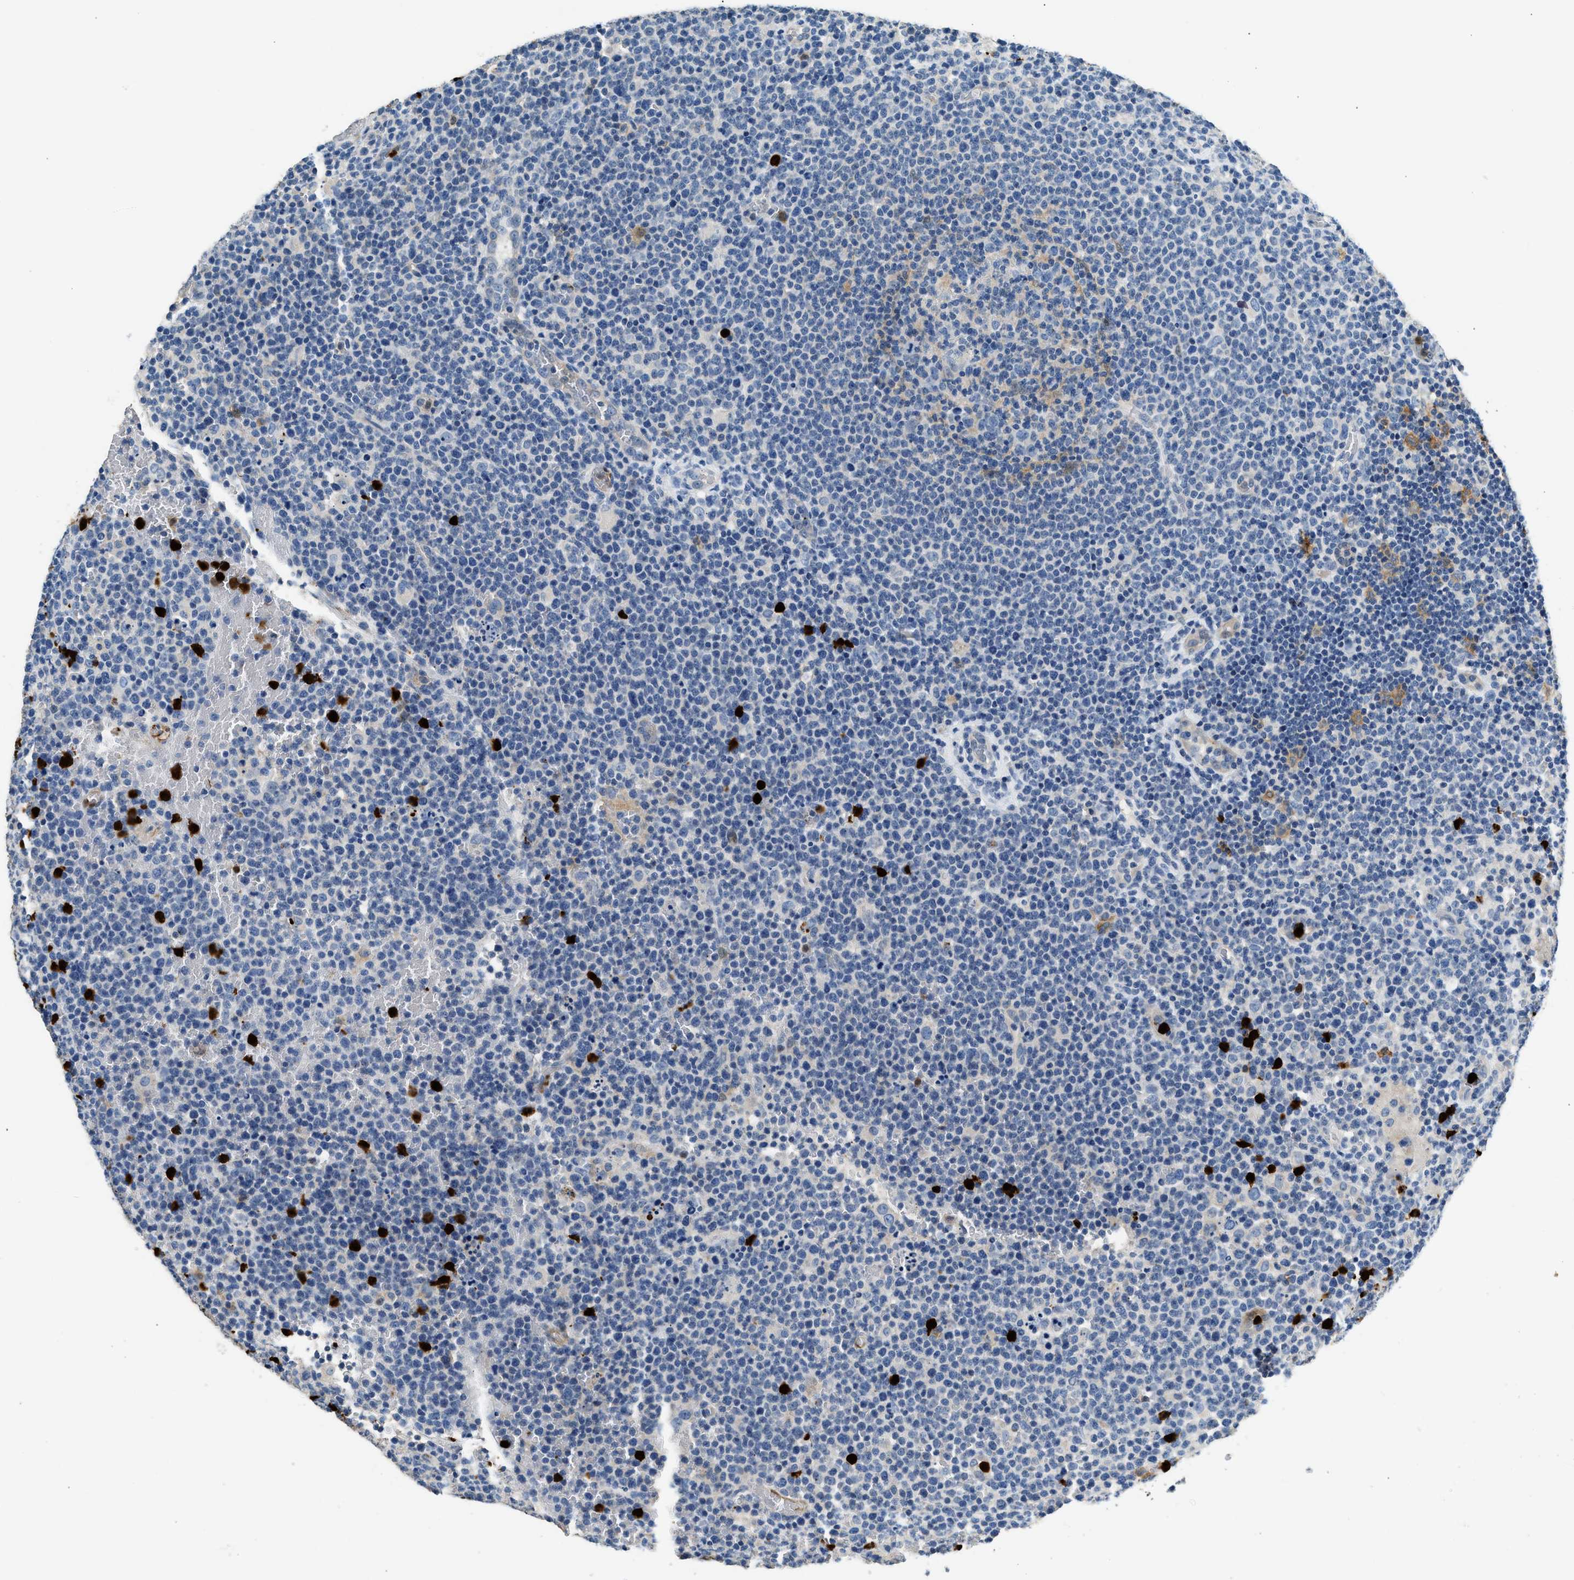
{"staining": {"intensity": "moderate", "quantity": "<25%", "location": "cytoplasmic/membranous"}, "tissue": "lymphoma", "cell_type": "Tumor cells", "image_type": "cancer", "snomed": [{"axis": "morphology", "description": "Malignant lymphoma, non-Hodgkin's type, High grade"}, {"axis": "topography", "description": "Lymph node"}], "caption": "About <25% of tumor cells in human high-grade malignant lymphoma, non-Hodgkin's type show moderate cytoplasmic/membranous protein expression as visualized by brown immunohistochemical staining.", "gene": "ANXA3", "patient": {"sex": "male", "age": 61}}